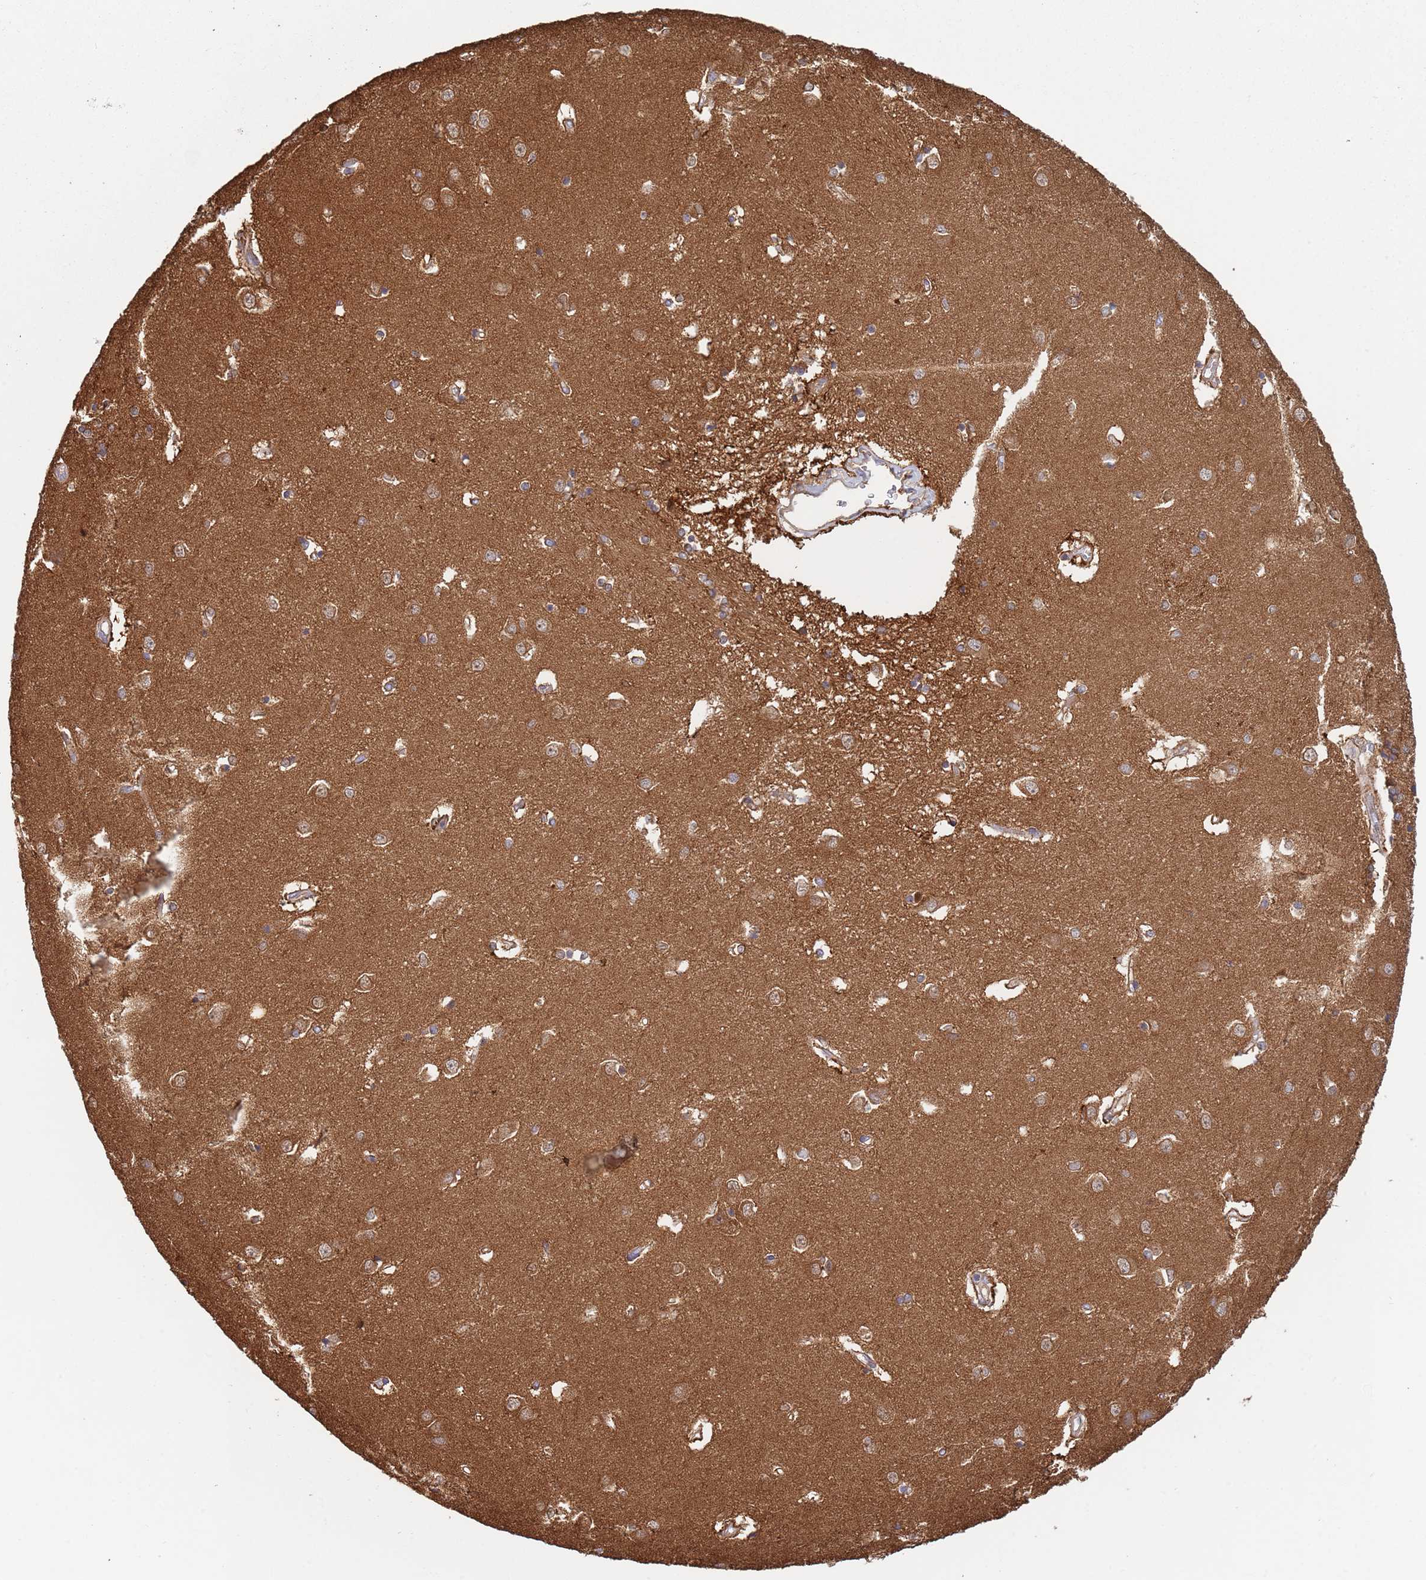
{"staining": {"intensity": "moderate", "quantity": ">75%", "location": "cytoplasmic/membranous"}, "tissue": "caudate", "cell_type": "Glial cells", "image_type": "normal", "snomed": [{"axis": "morphology", "description": "Normal tissue, NOS"}, {"axis": "topography", "description": "Lateral ventricle wall"}], "caption": "Glial cells reveal medium levels of moderate cytoplasmic/membranous expression in approximately >75% of cells in benign human caudate. Ihc stains the protein in brown and the nuclei are stained blue.", "gene": "GDI1", "patient": {"sex": "male", "age": 37}}